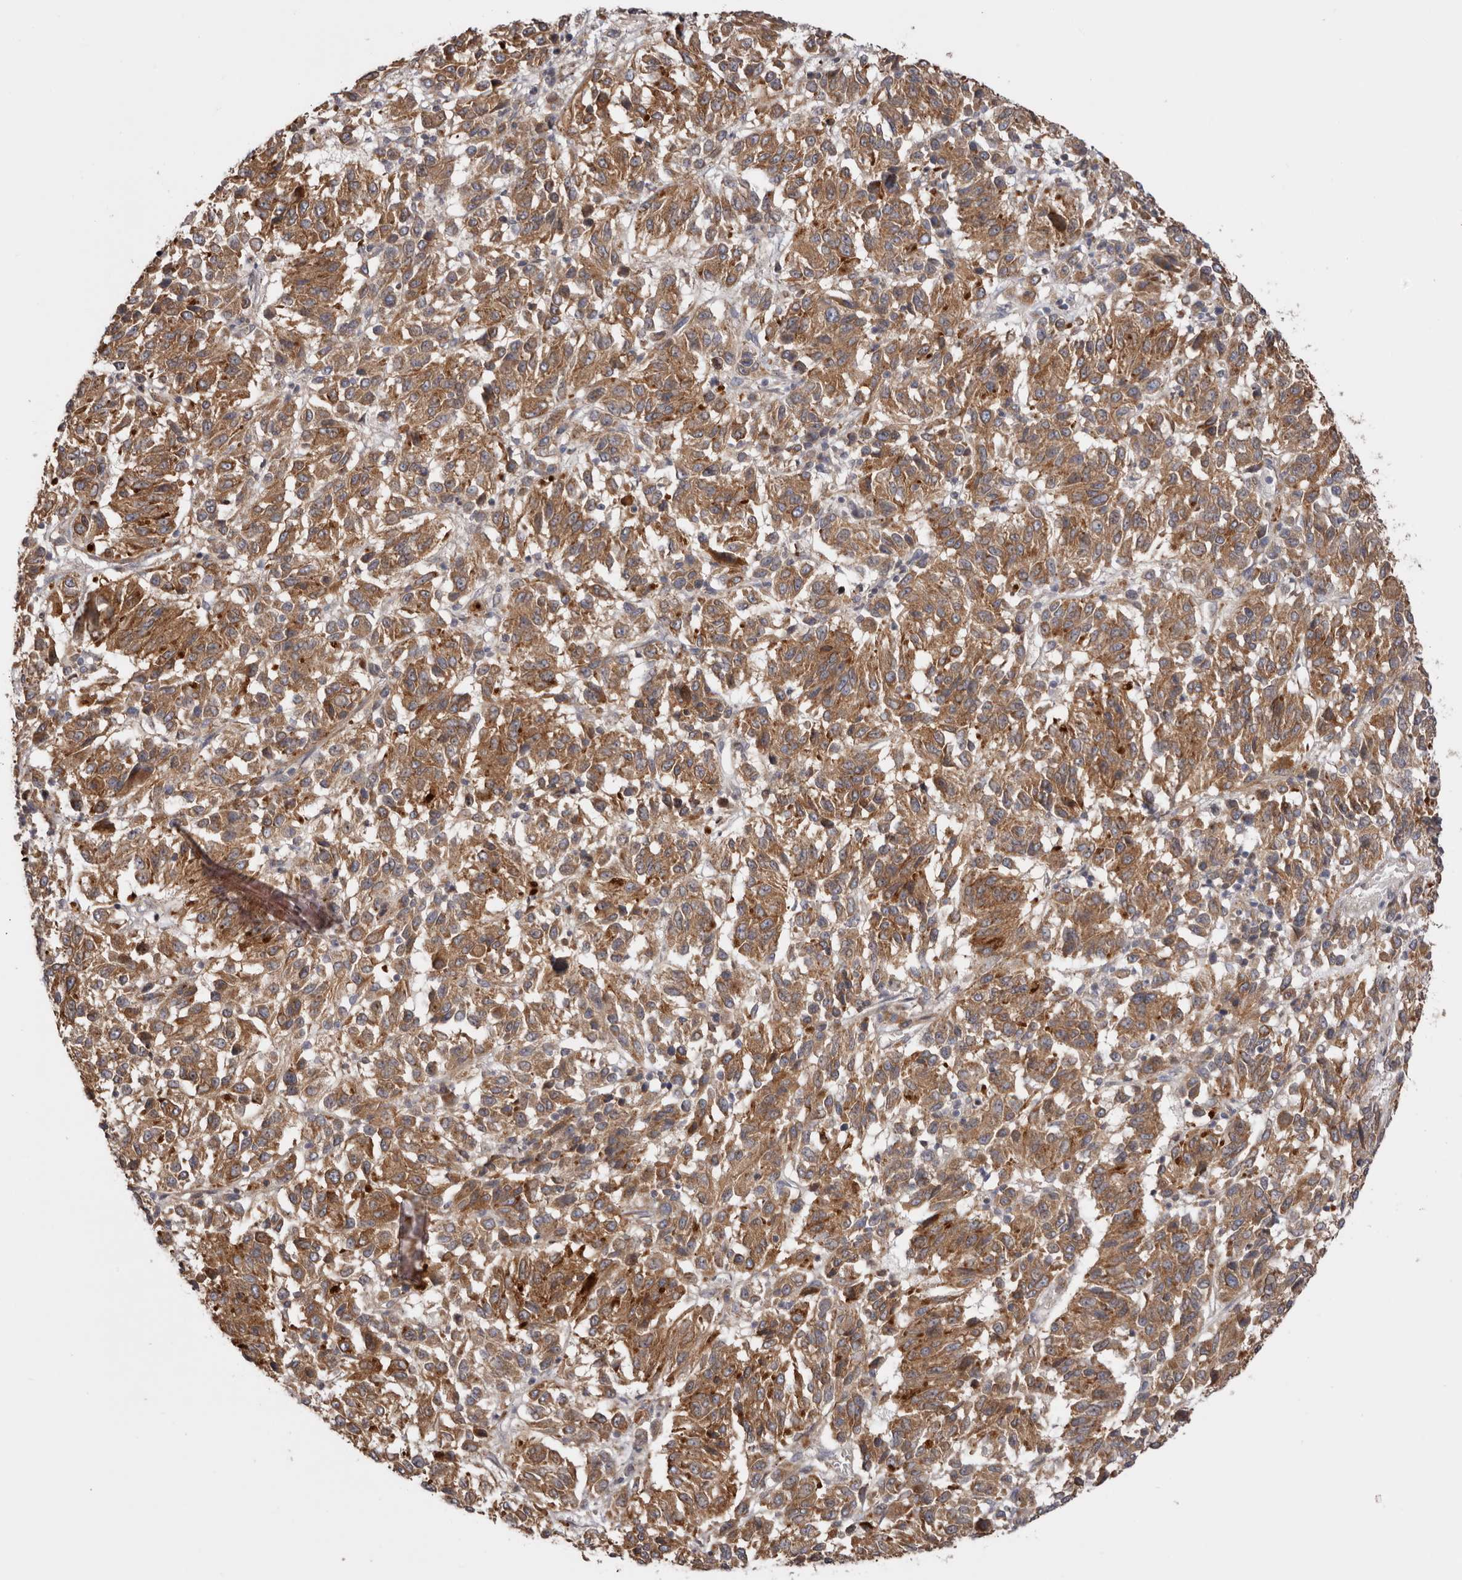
{"staining": {"intensity": "moderate", "quantity": "25%-75%", "location": "cytoplasmic/membranous"}, "tissue": "melanoma", "cell_type": "Tumor cells", "image_type": "cancer", "snomed": [{"axis": "morphology", "description": "Malignant melanoma, NOS"}, {"axis": "topography", "description": "Skin"}], "caption": "Immunohistochemistry (IHC) (DAB) staining of human melanoma reveals moderate cytoplasmic/membranous protein staining in about 25%-75% of tumor cells.", "gene": "TMUB1", "patient": {"sex": "female", "age": 82}}